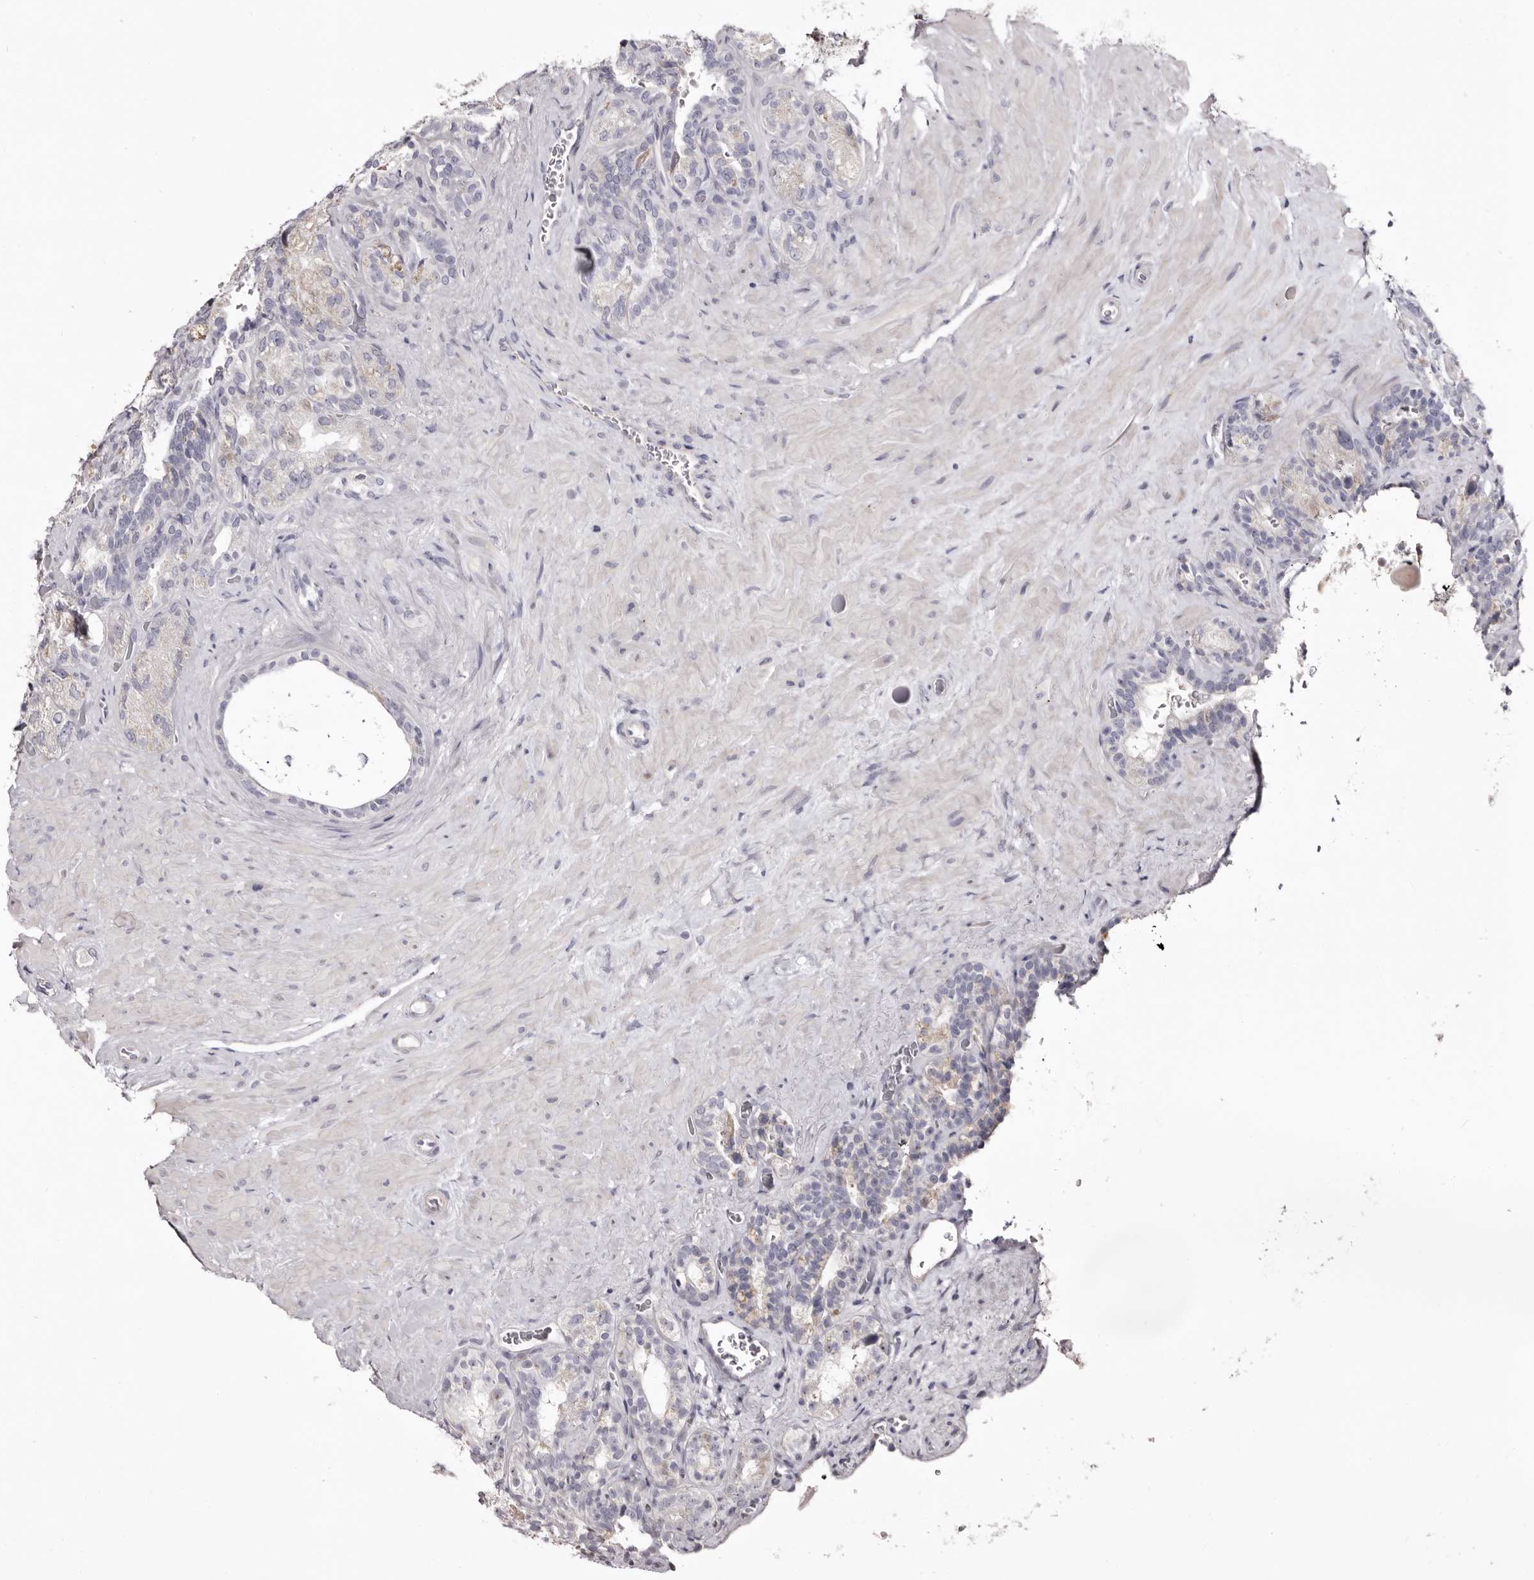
{"staining": {"intensity": "weak", "quantity": "25%-75%", "location": "cytoplasmic/membranous"}, "tissue": "seminal vesicle", "cell_type": "Glandular cells", "image_type": "normal", "snomed": [{"axis": "morphology", "description": "Normal tissue, NOS"}, {"axis": "topography", "description": "Prostate"}, {"axis": "topography", "description": "Seminal veicle"}], "caption": "Seminal vesicle stained with a protein marker displays weak staining in glandular cells.", "gene": "CASQ1", "patient": {"sex": "male", "age": 67}}